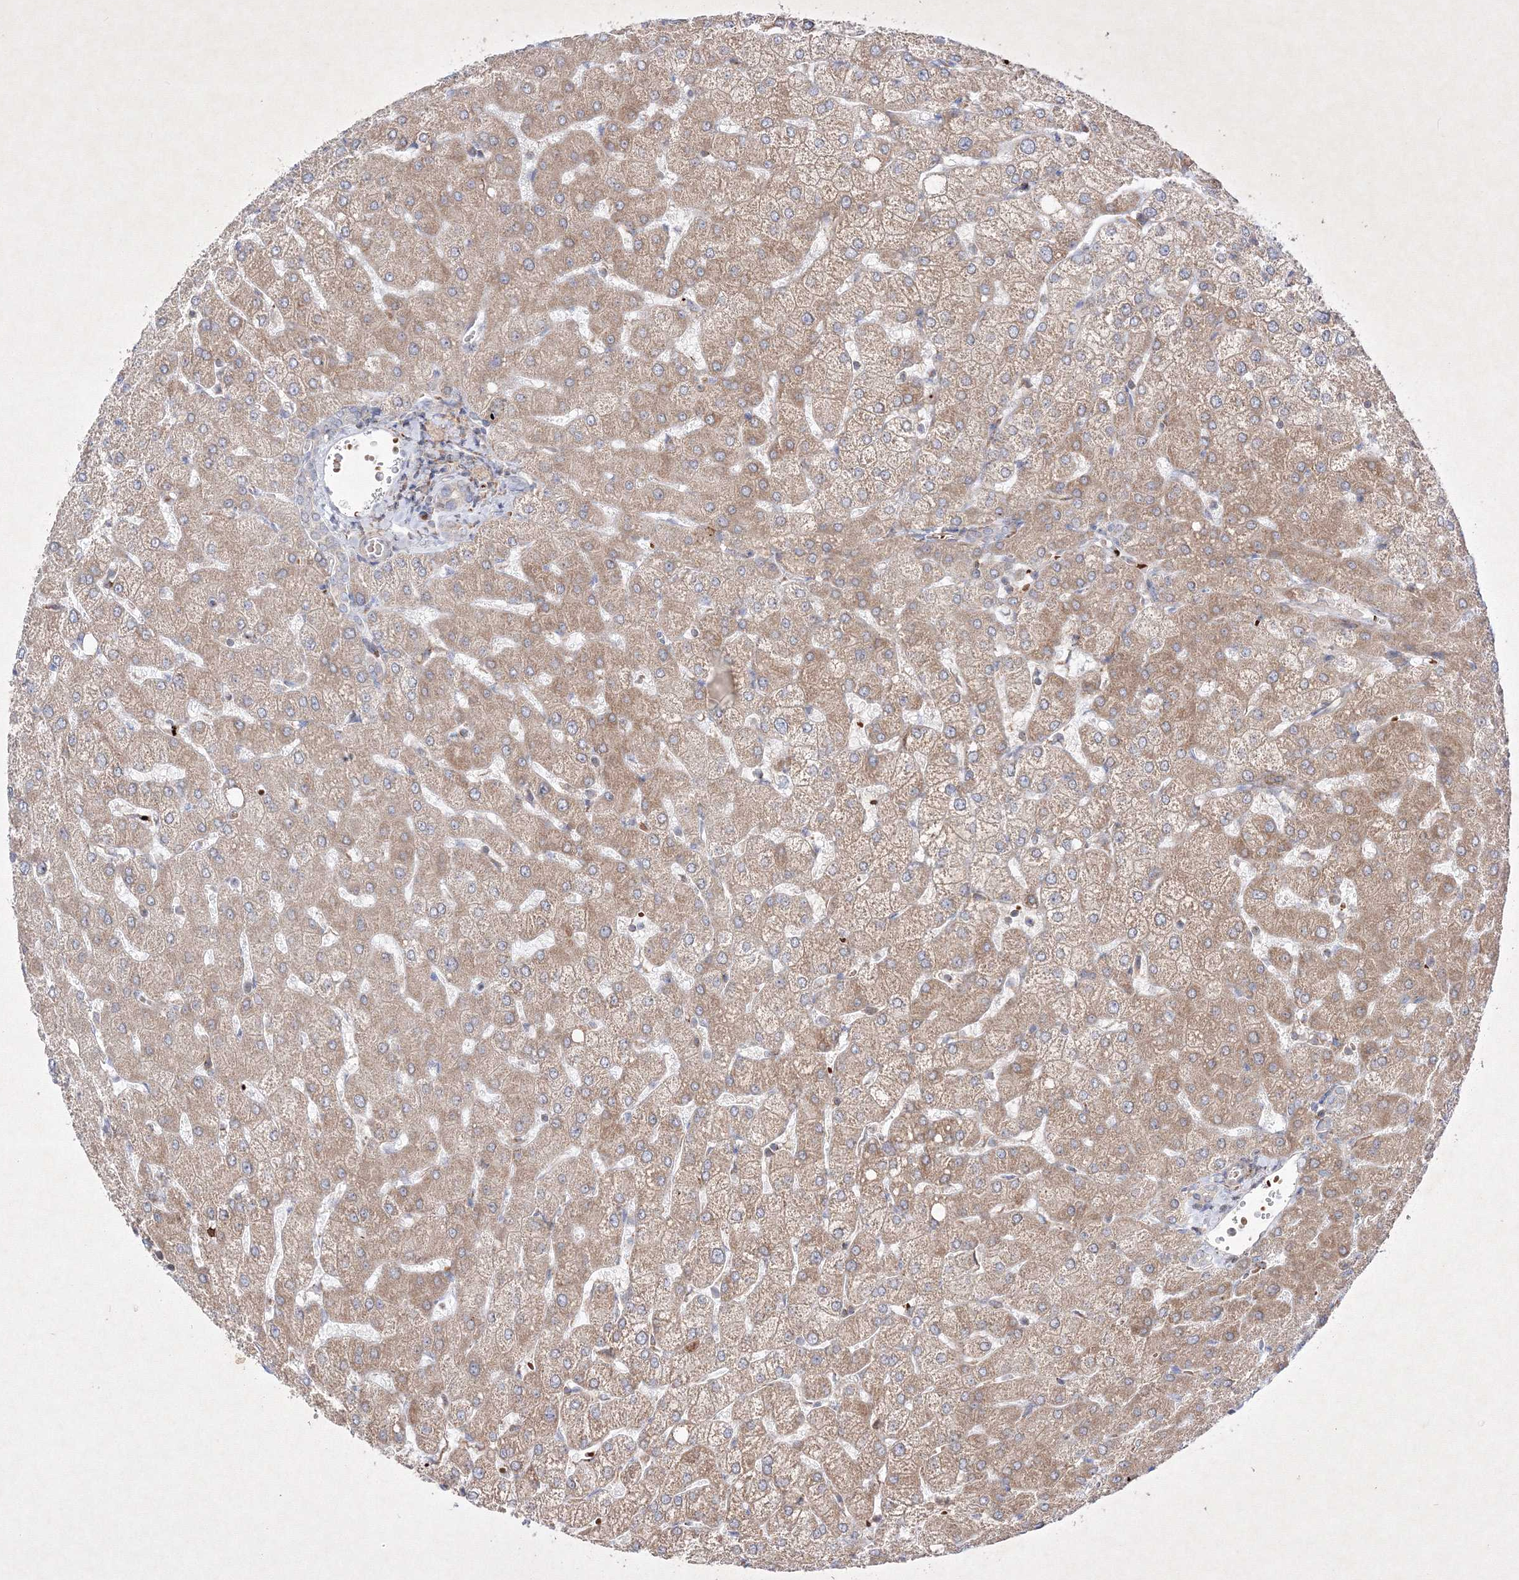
{"staining": {"intensity": "weak", "quantity": "<25%", "location": "cytoplasmic/membranous"}, "tissue": "liver", "cell_type": "Cholangiocytes", "image_type": "normal", "snomed": [{"axis": "morphology", "description": "Normal tissue, NOS"}, {"axis": "topography", "description": "Liver"}], "caption": "Cholangiocytes show no significant protein staining in normal liver.", "gene": "OPA1", "patient": {"sex": "female", "age": 54}}